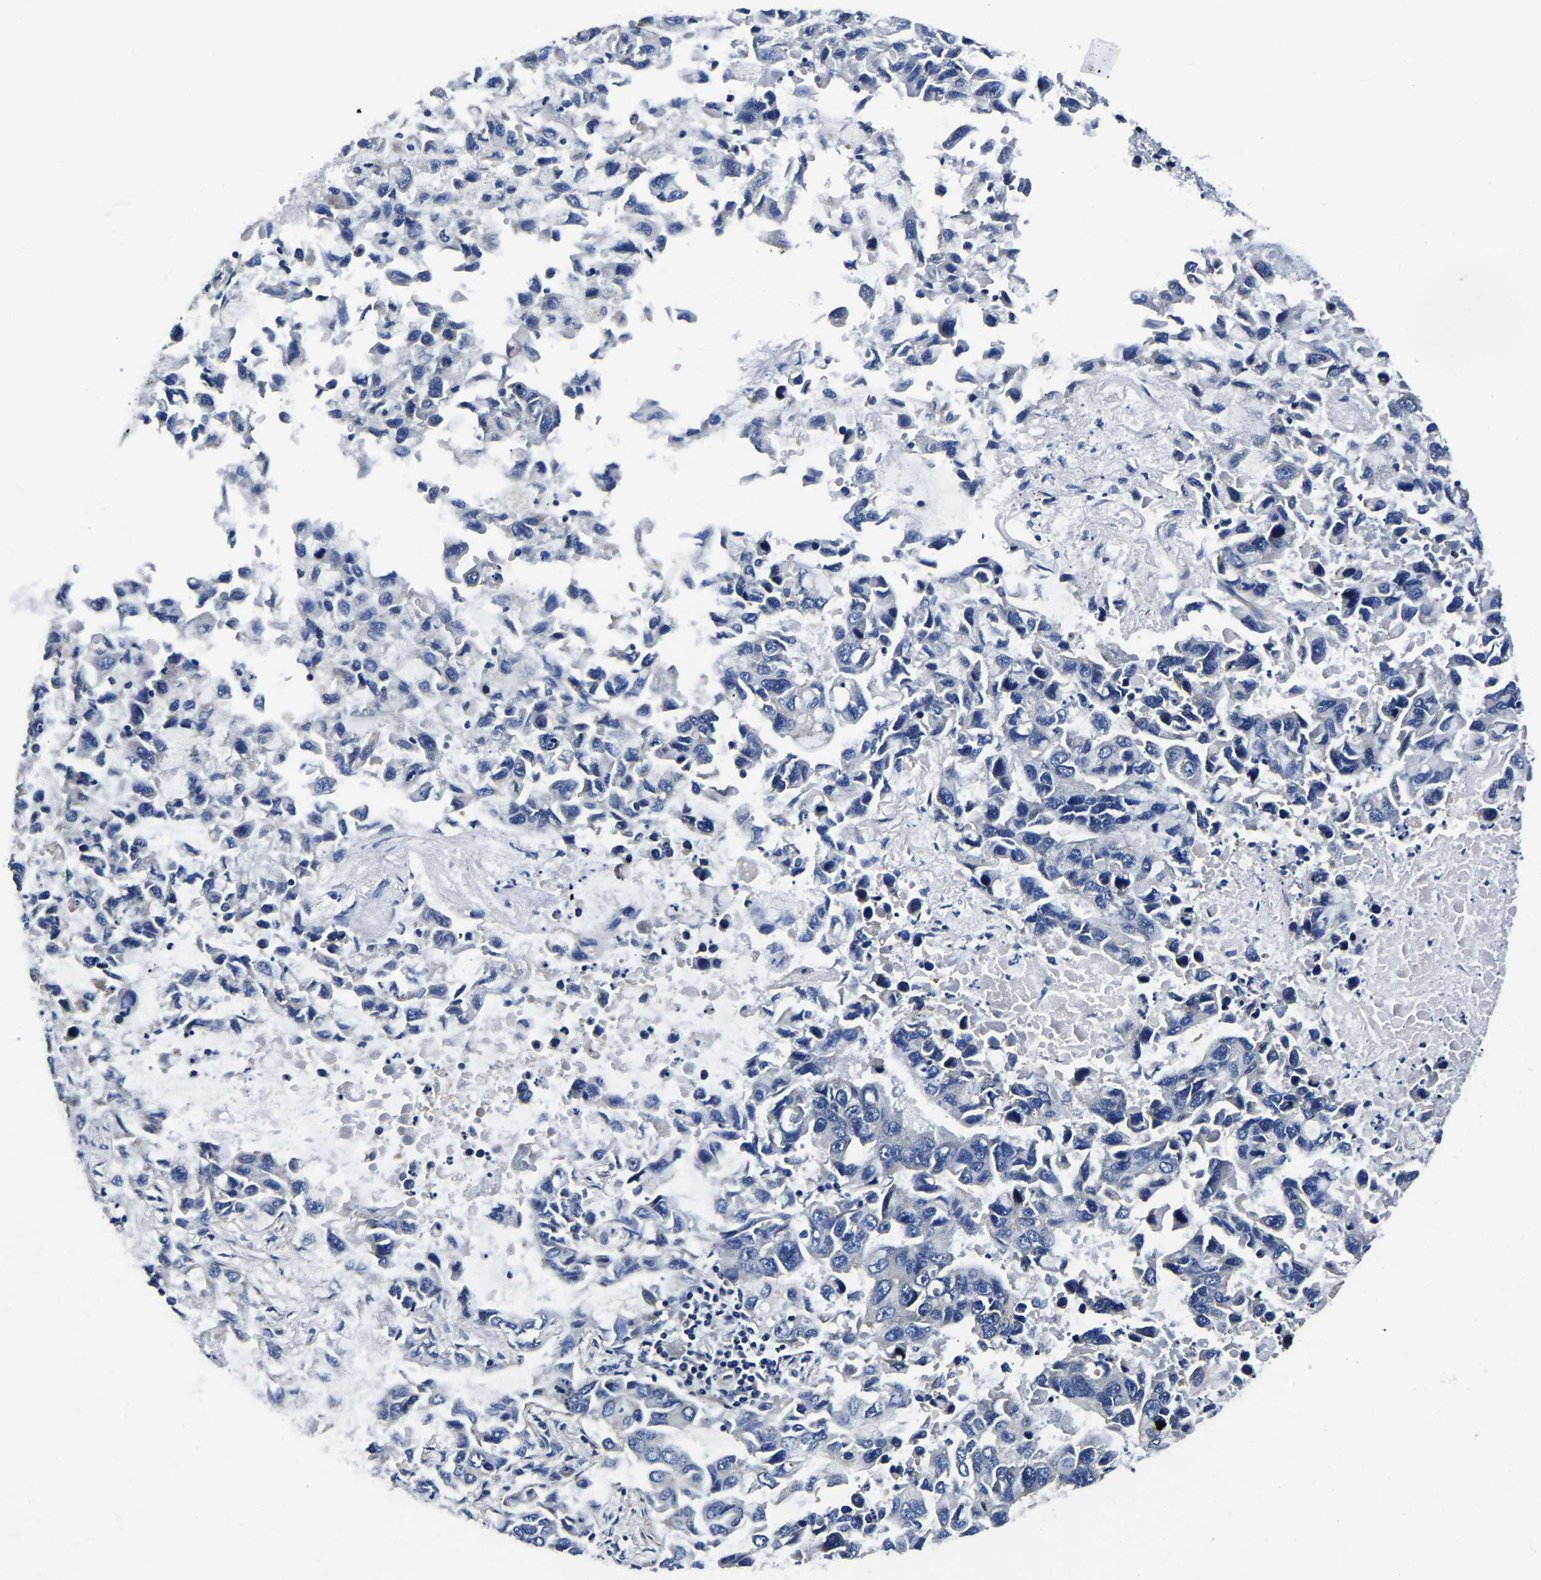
{"staining": {"intensity": "negative", "quantity": "none", "location": "none"}, "tissue": "lung cancer", "cell_type": "Tumor cells", "image_type": "cancer", "snomed": [{"axis": "morphology", "description": "Adenocarcinoma, NOS"}, {"axis": "topography", "description": "Lung"}], "caption": "Immunohistochemistry micrograph of neoplastic tissue: human adenocarcinoma (lung) stained with DAB demonstrates no significant protein staining in tumor cells. Brightfield microscopy of IHC stained with DAB (brown) and hematoxylin (blue), captured at high magnification.", "gene": "KCTD17", "patient": {"sex": "male", "age": 64}}